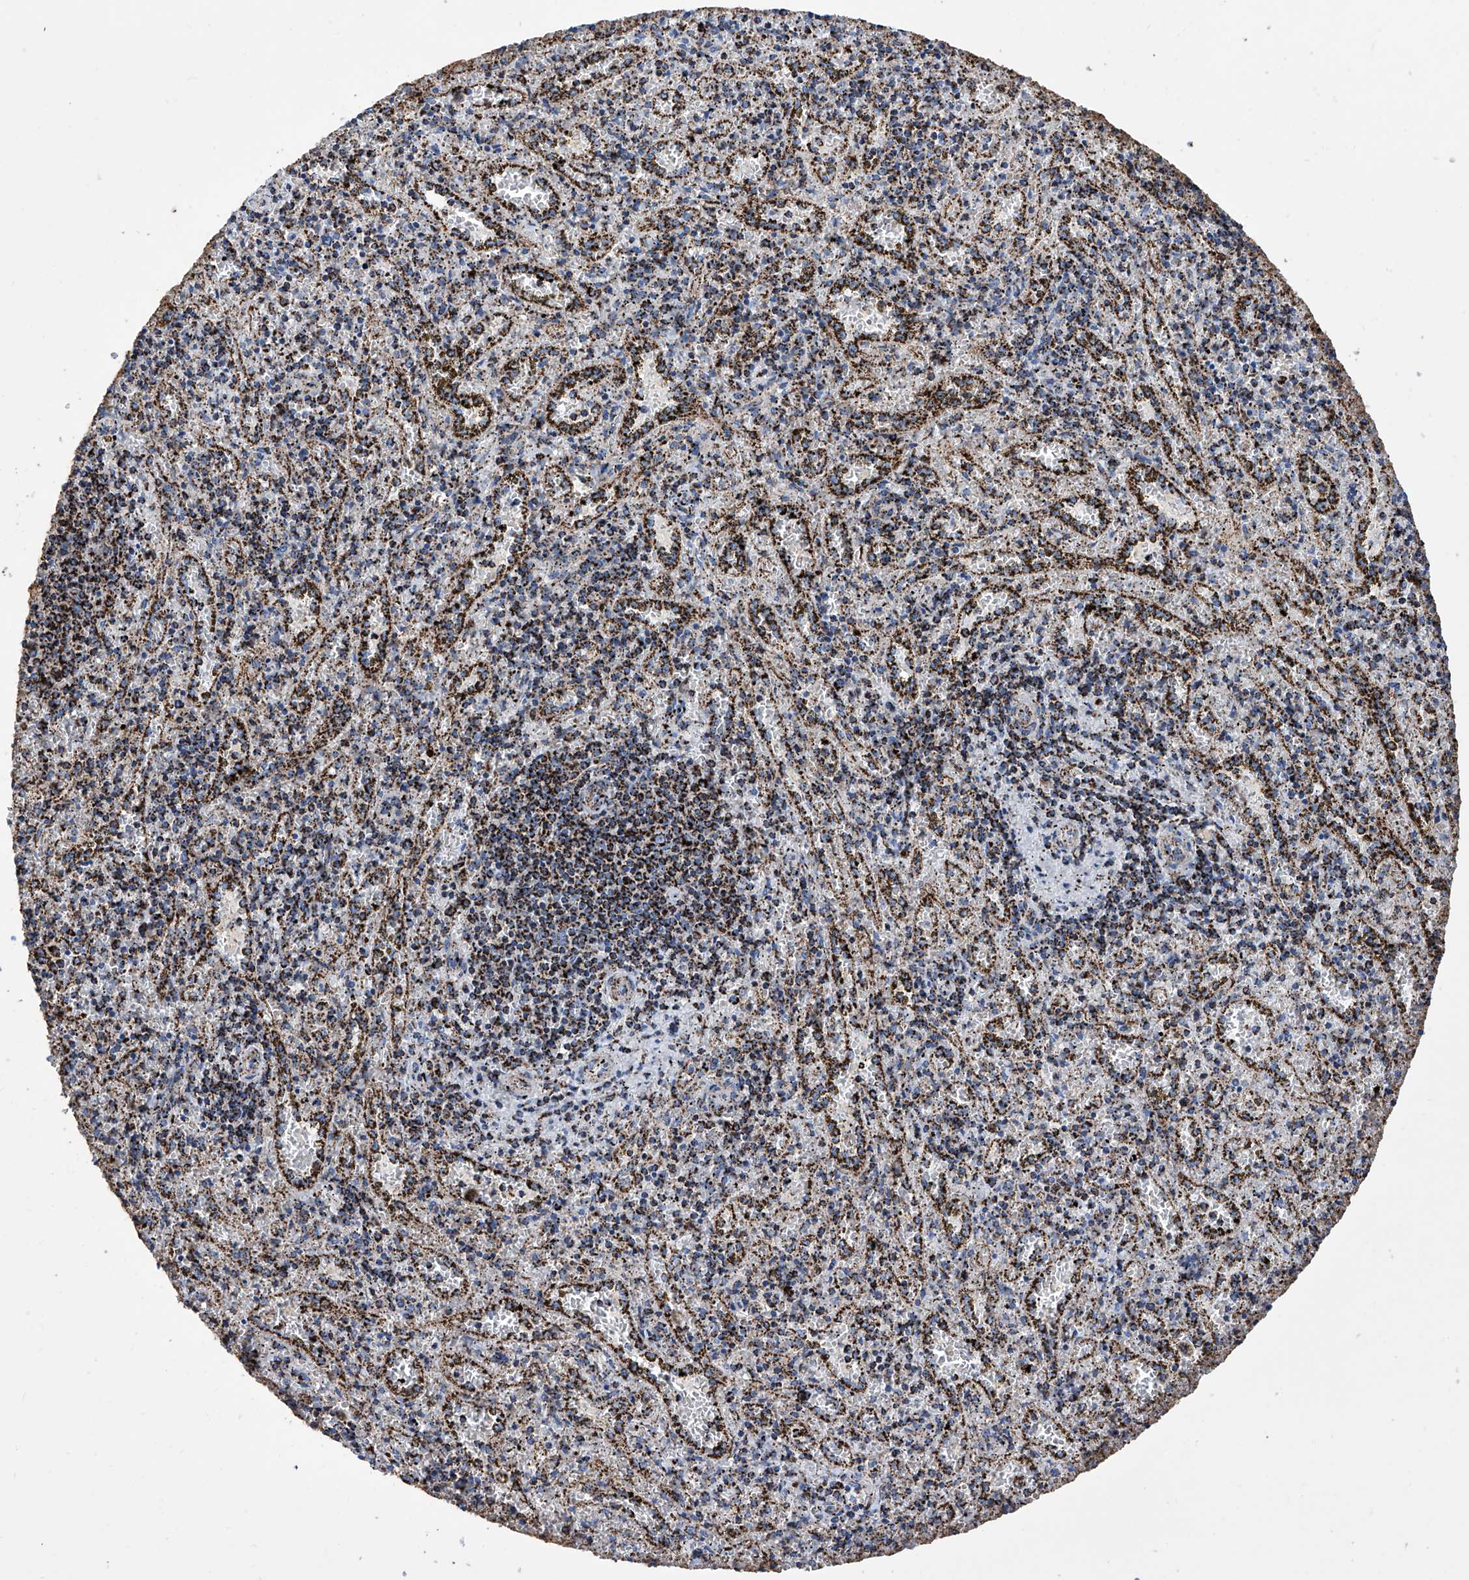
{"staining": {"intensity": "strong", "quantity": "25%-75%", "location": "cytoplasmic/membranous"}, "tissue": "spleen", "cell_type": "Cells in red pulp", "image_type": "normal", "snomed": [{"axis": "morphology", "description": "Normal tissue, NOS"}, {"axis": "topography", "description": "Spleen"}], "caption": "Immunohistochemistry (IHC) histopathology image of unremarkable human spleen stained for a protein (brown), which displays high levels of strong cytoplasmic/membranous positivity in approximately 25%-75% of cells in red pulp.", "gene": "ATP5PF", "patient": {"sex": "male", "age": 11}}